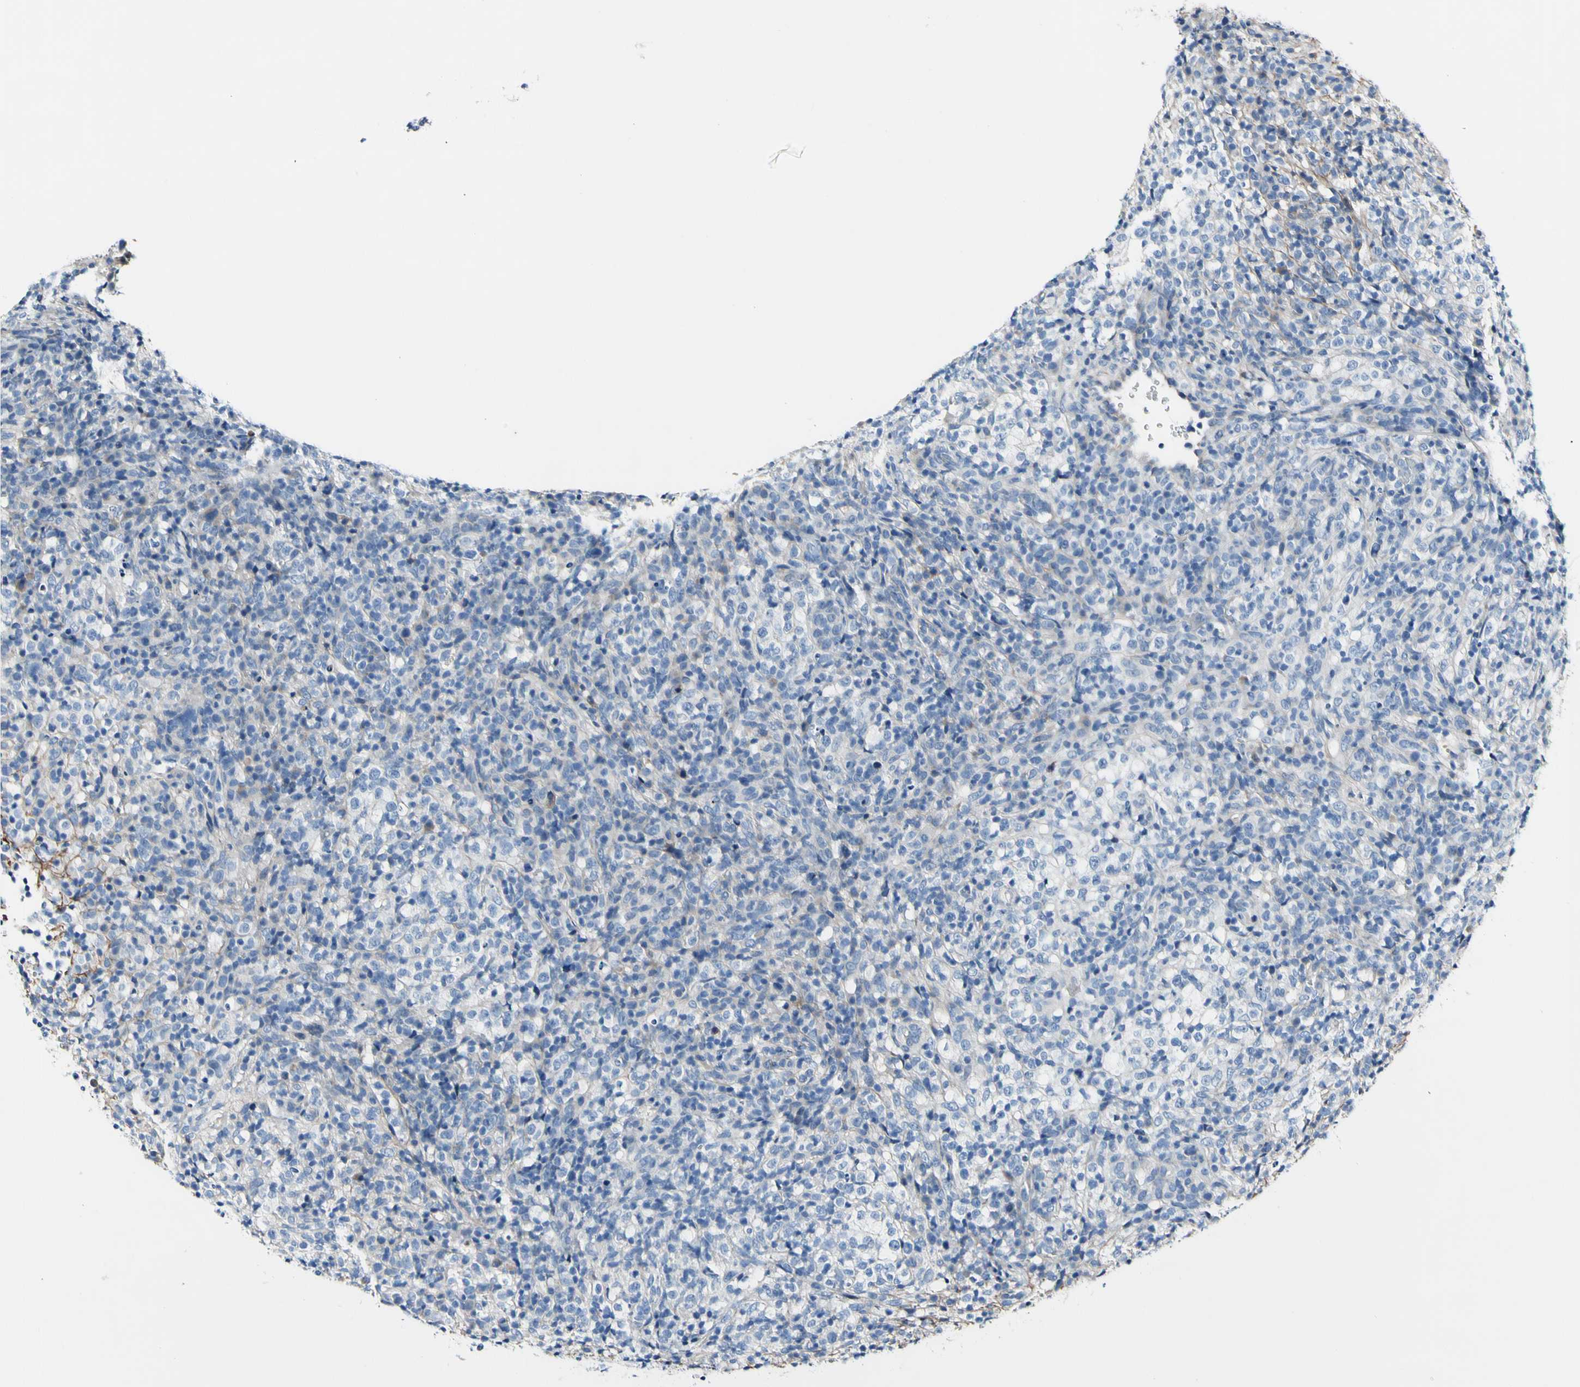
{"staining": {"intensity": "negative", "quantity": "none", "location": "none"}, "tissue": "lymphoma", "cell_type": "Tumor cells", "image_type": "cancer", "snomed": [{"axis": "morphology", "description": "Malignant lymphoma, non-Hodgkin's type, High grade"}, {"axis": "topography", "description": "Lymph node"}], "caption": "Tumor cells are negative for protein expression in human high-grade malignant lymphoma, non-Hodgkin's type. (DAB (3,3'-diaminobenzidine) IHC visualized using brightfield microscopy, high magnification).", "gene": "COL6A3", "patient": {"sex": "female", "age": 76}}